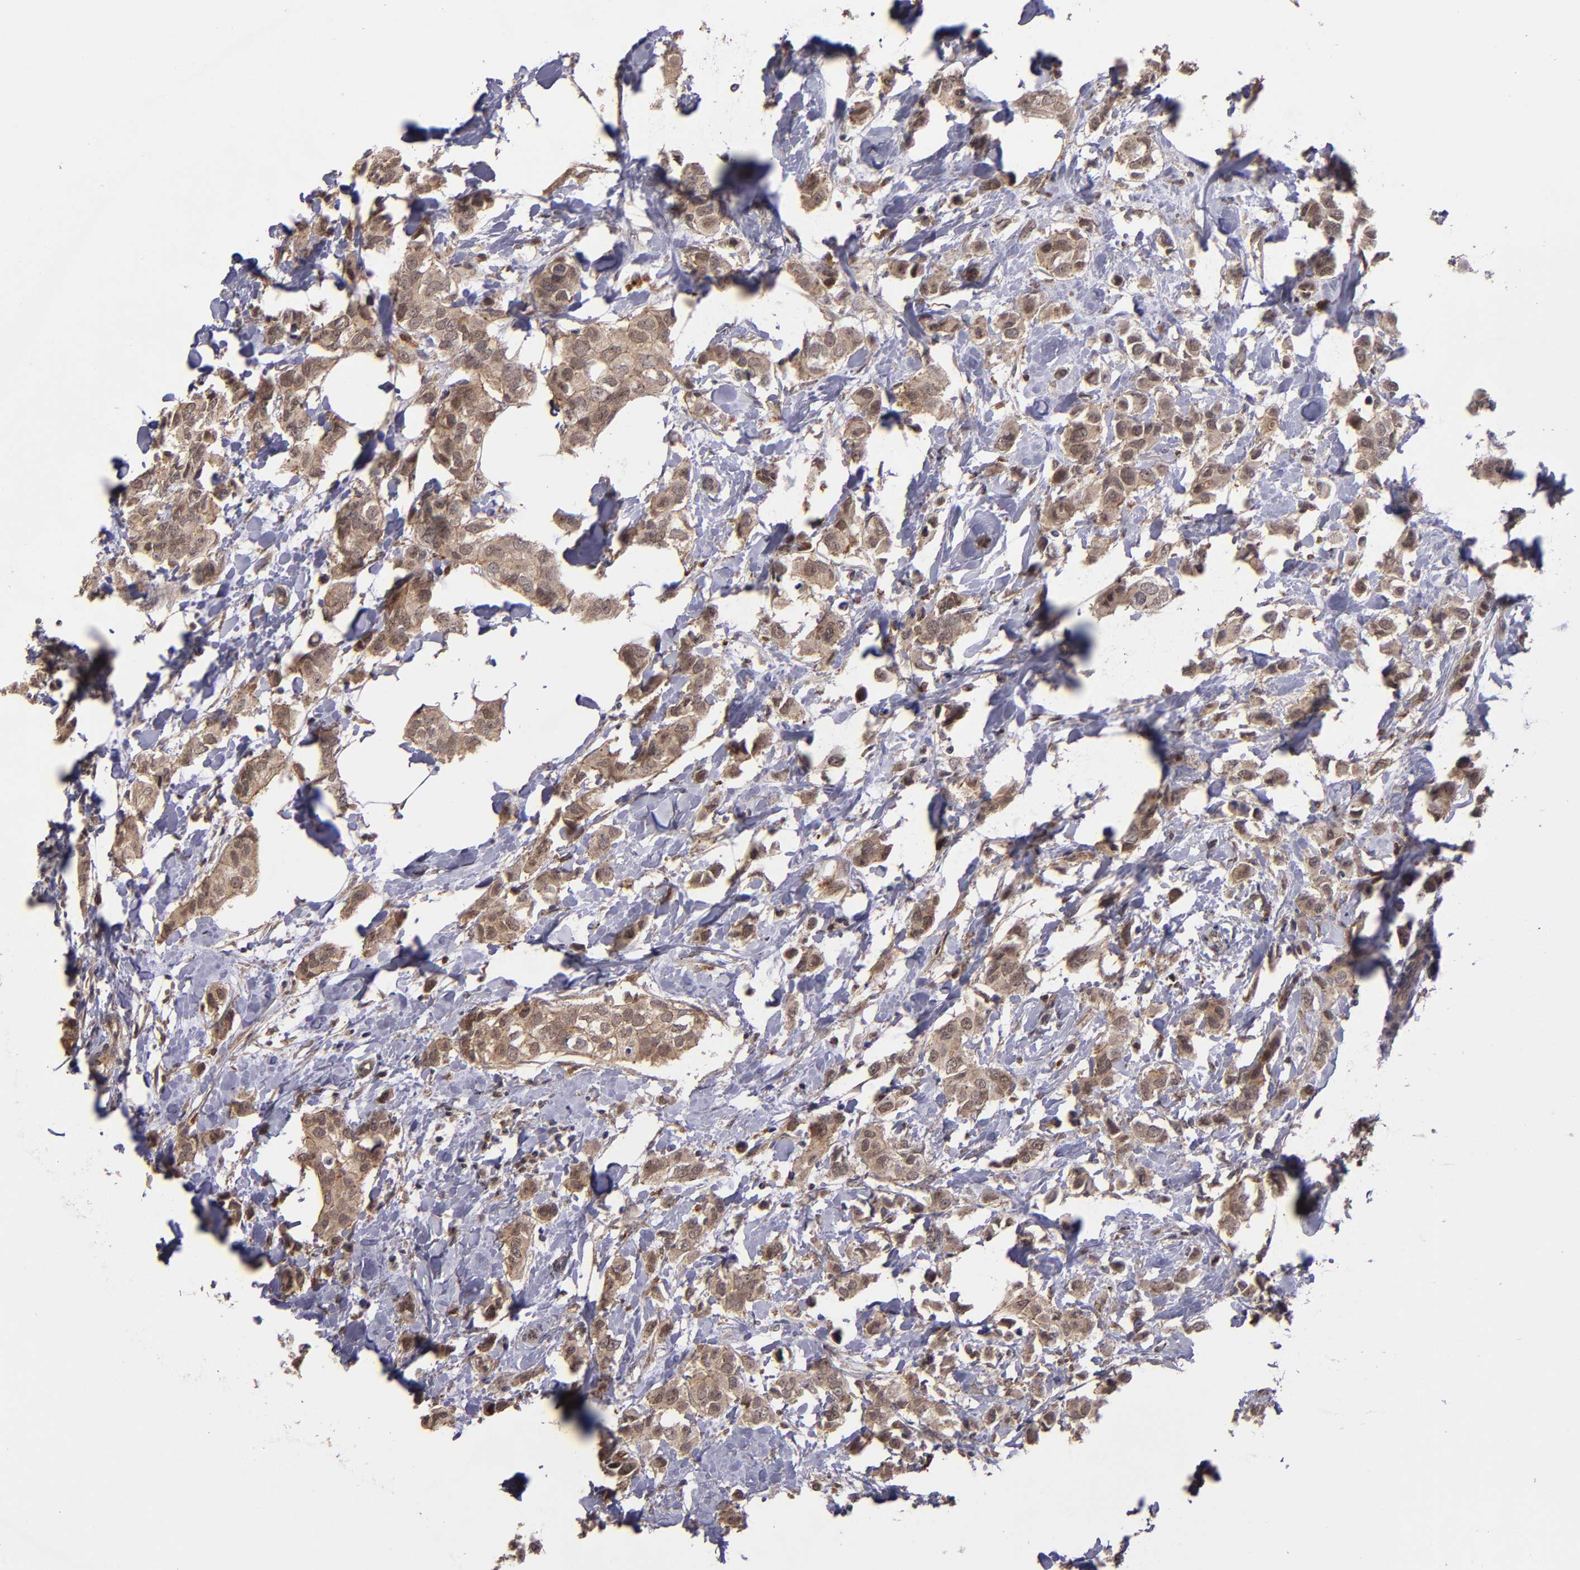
{"staining": {"intensity": "moderate", "quantity": ">75%", "location": "cytoplasmic/membranous,nuclear"}, "tissue": "breast cancer", "cell_type": "Tumor cells", "image_type": "cancer", "snomed": [{"axis": "morphology", "description": "Normal tissue, NOS"}, {"axis": "morphology", "description": "Duct carcinoma"}, {"axis": "topography", "description": "Breast"}], "caption": "Protein expression analysis of breast intraductal carcinoma demonstrates moderate cytoplasmic/membranous and nuclear positivity in about >75% of tumor cells.", "gene": "SIPA1L1", "patient": {"sex": "female", "age": 50}}